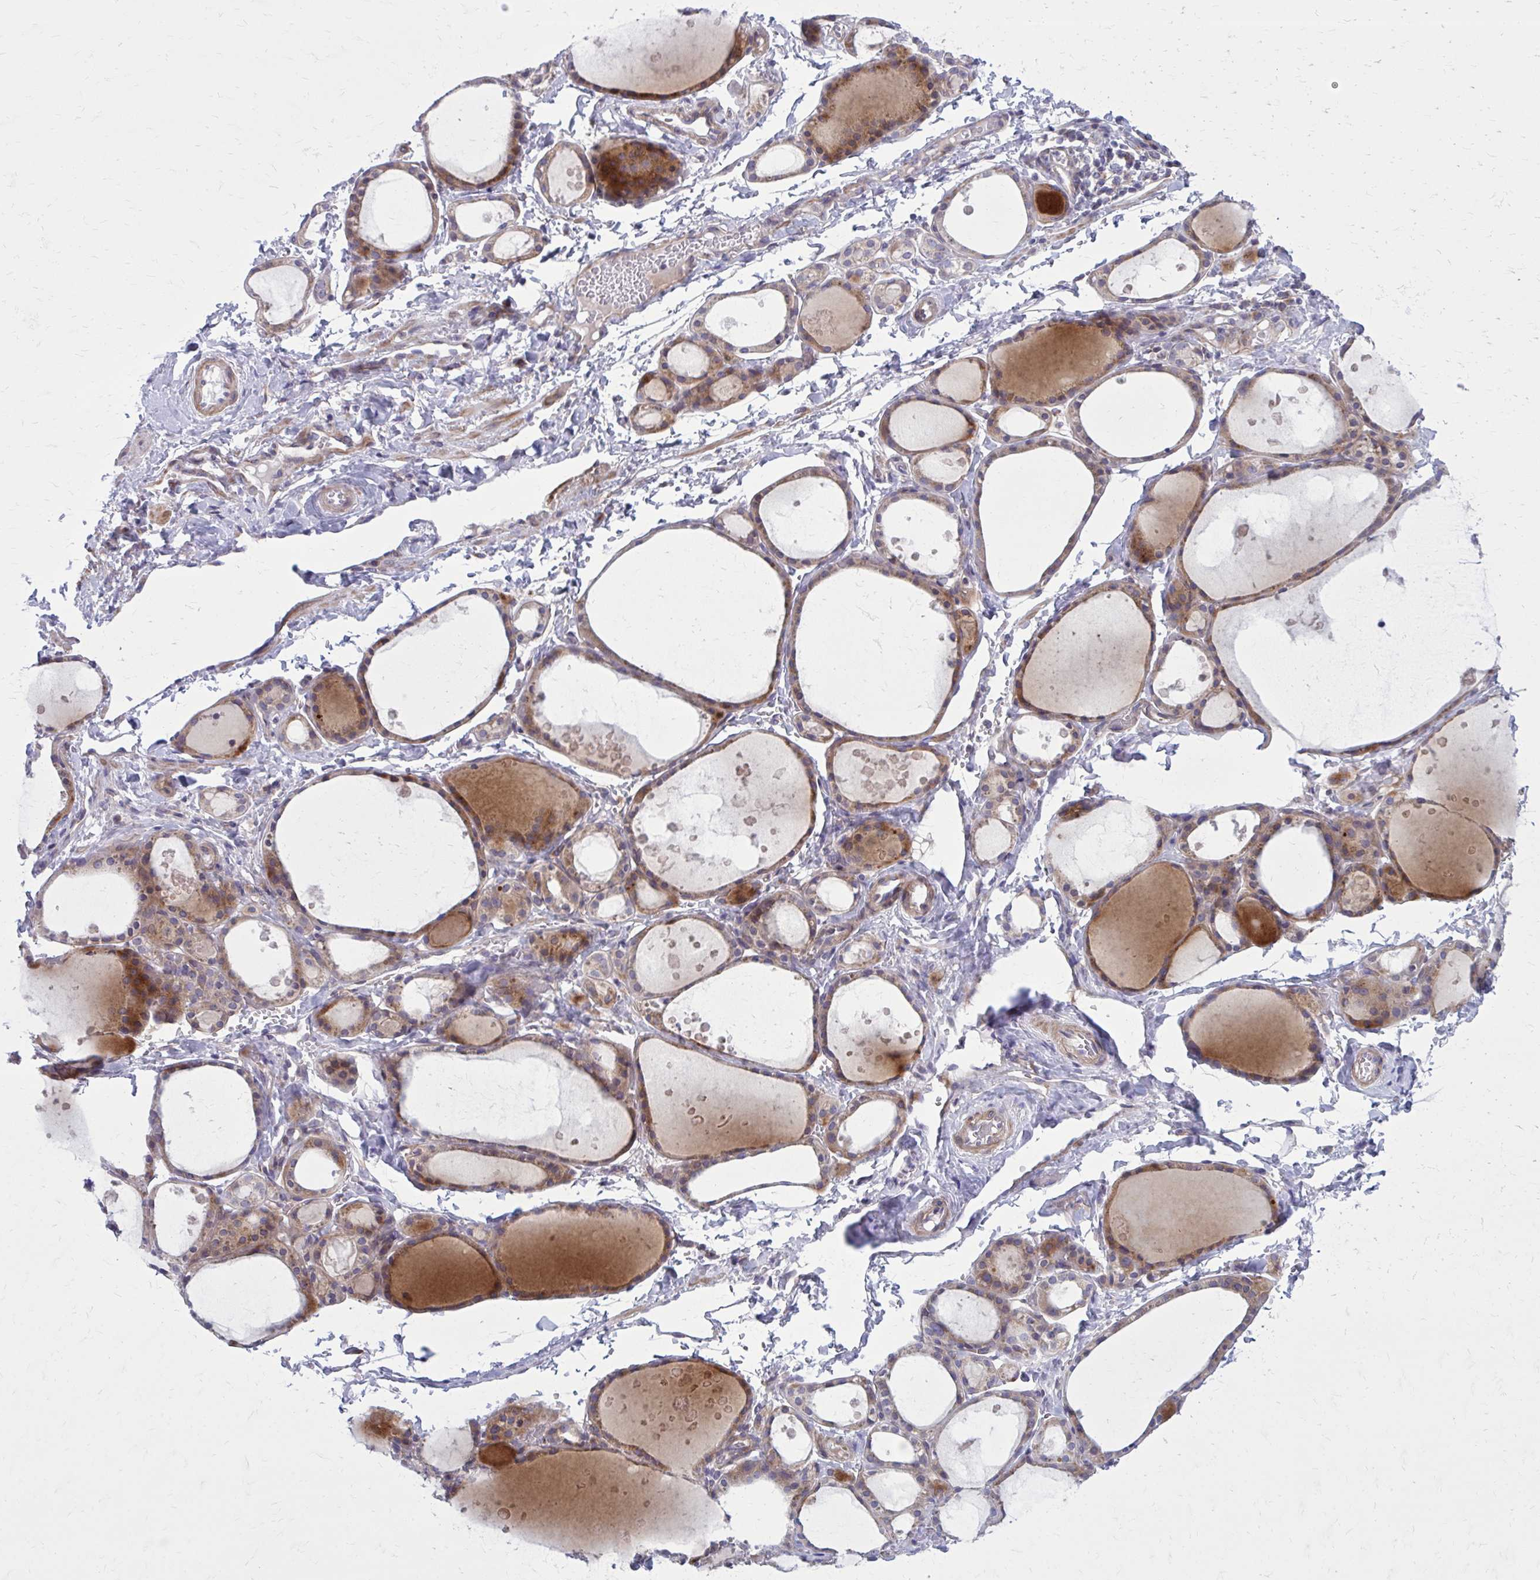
{"staining": {"intensity": "moderate", "quantity": "25%-75%", "location": "cytoplasmic/membranous"}, "tissue": "thyroid gland", "cell_type": "Glandular cells", "image_type": "normal", "snomed": [{"axis": "morphology", "description": "Normal tissue, NOS"}, {"axis": "topography", "description": "Thyroid gland"}], "caption": "Immunohistochemical staining of normal human thyroid gland displays 25%-75% levels of moderate cytoplasmic/membranous protein expression in approximately 25%-75% of glandular cells. The staining was performed using DAB to visualize the protein expression in brown, while the nuclei were stained in blue with hematoxylin (Magnification: 20x).", "gene": "GIGYF2", "patient": {"sex": "male", "age": 68}}